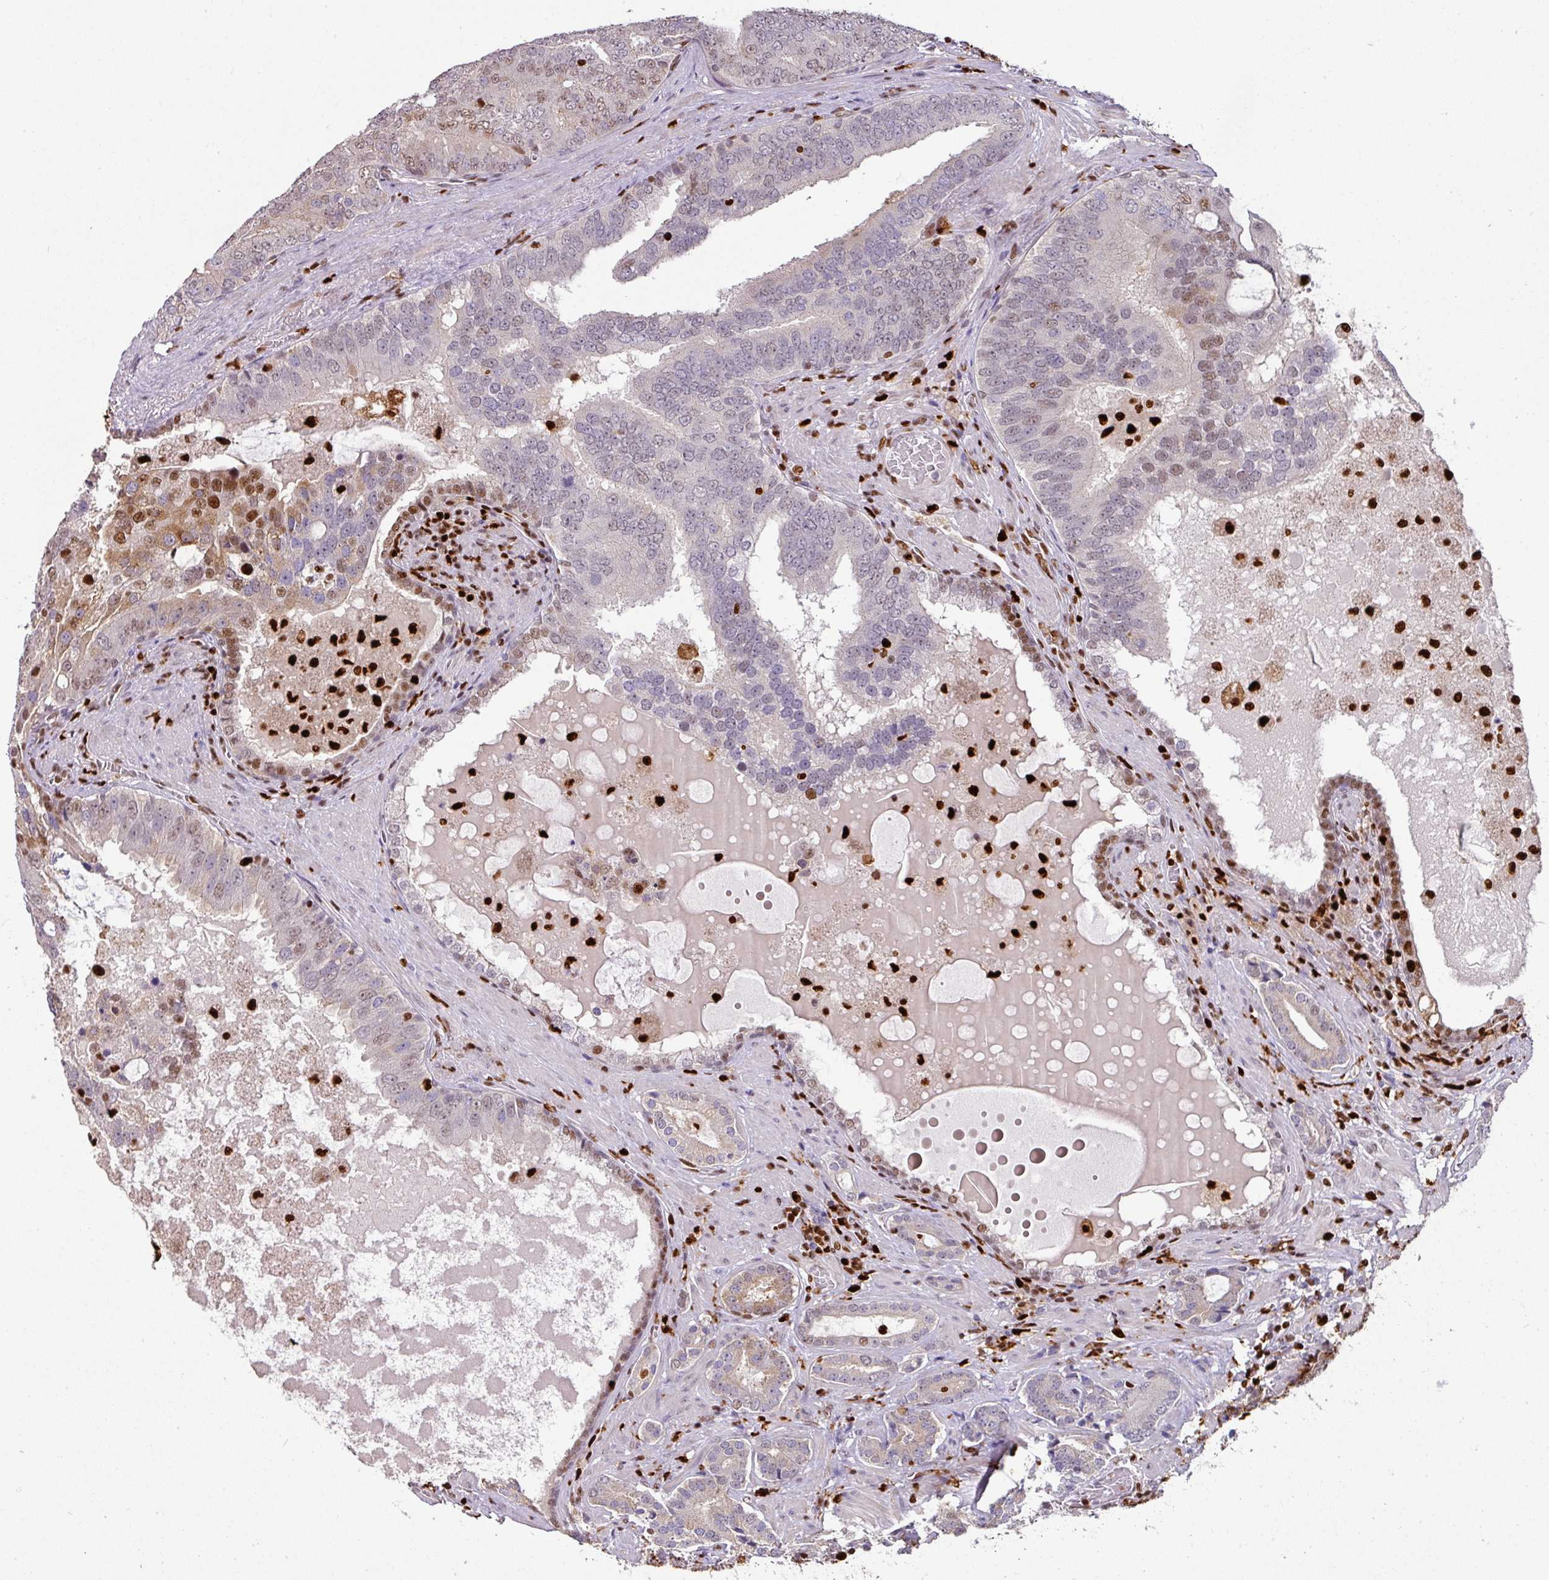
{"staining": {"intensity": "weak", "quantity": "<25%", "location": "cytoplasmic/membranous"}, "tissue": "prostate cancer", "cell_type": "Tumor cells", "image_type": "cancer", "snomed": [{"axis": "morphology", "description": "Adenocarcinoma, High grade"}, {"axis": "topography", "description": "Prostate"}], "caption": "Tumor cells are negative for protein expression in human high-grade adenocarcinoma (prostate).", "gene": "SAMHD1", "patient": {"sex": "male", "age": 55}}